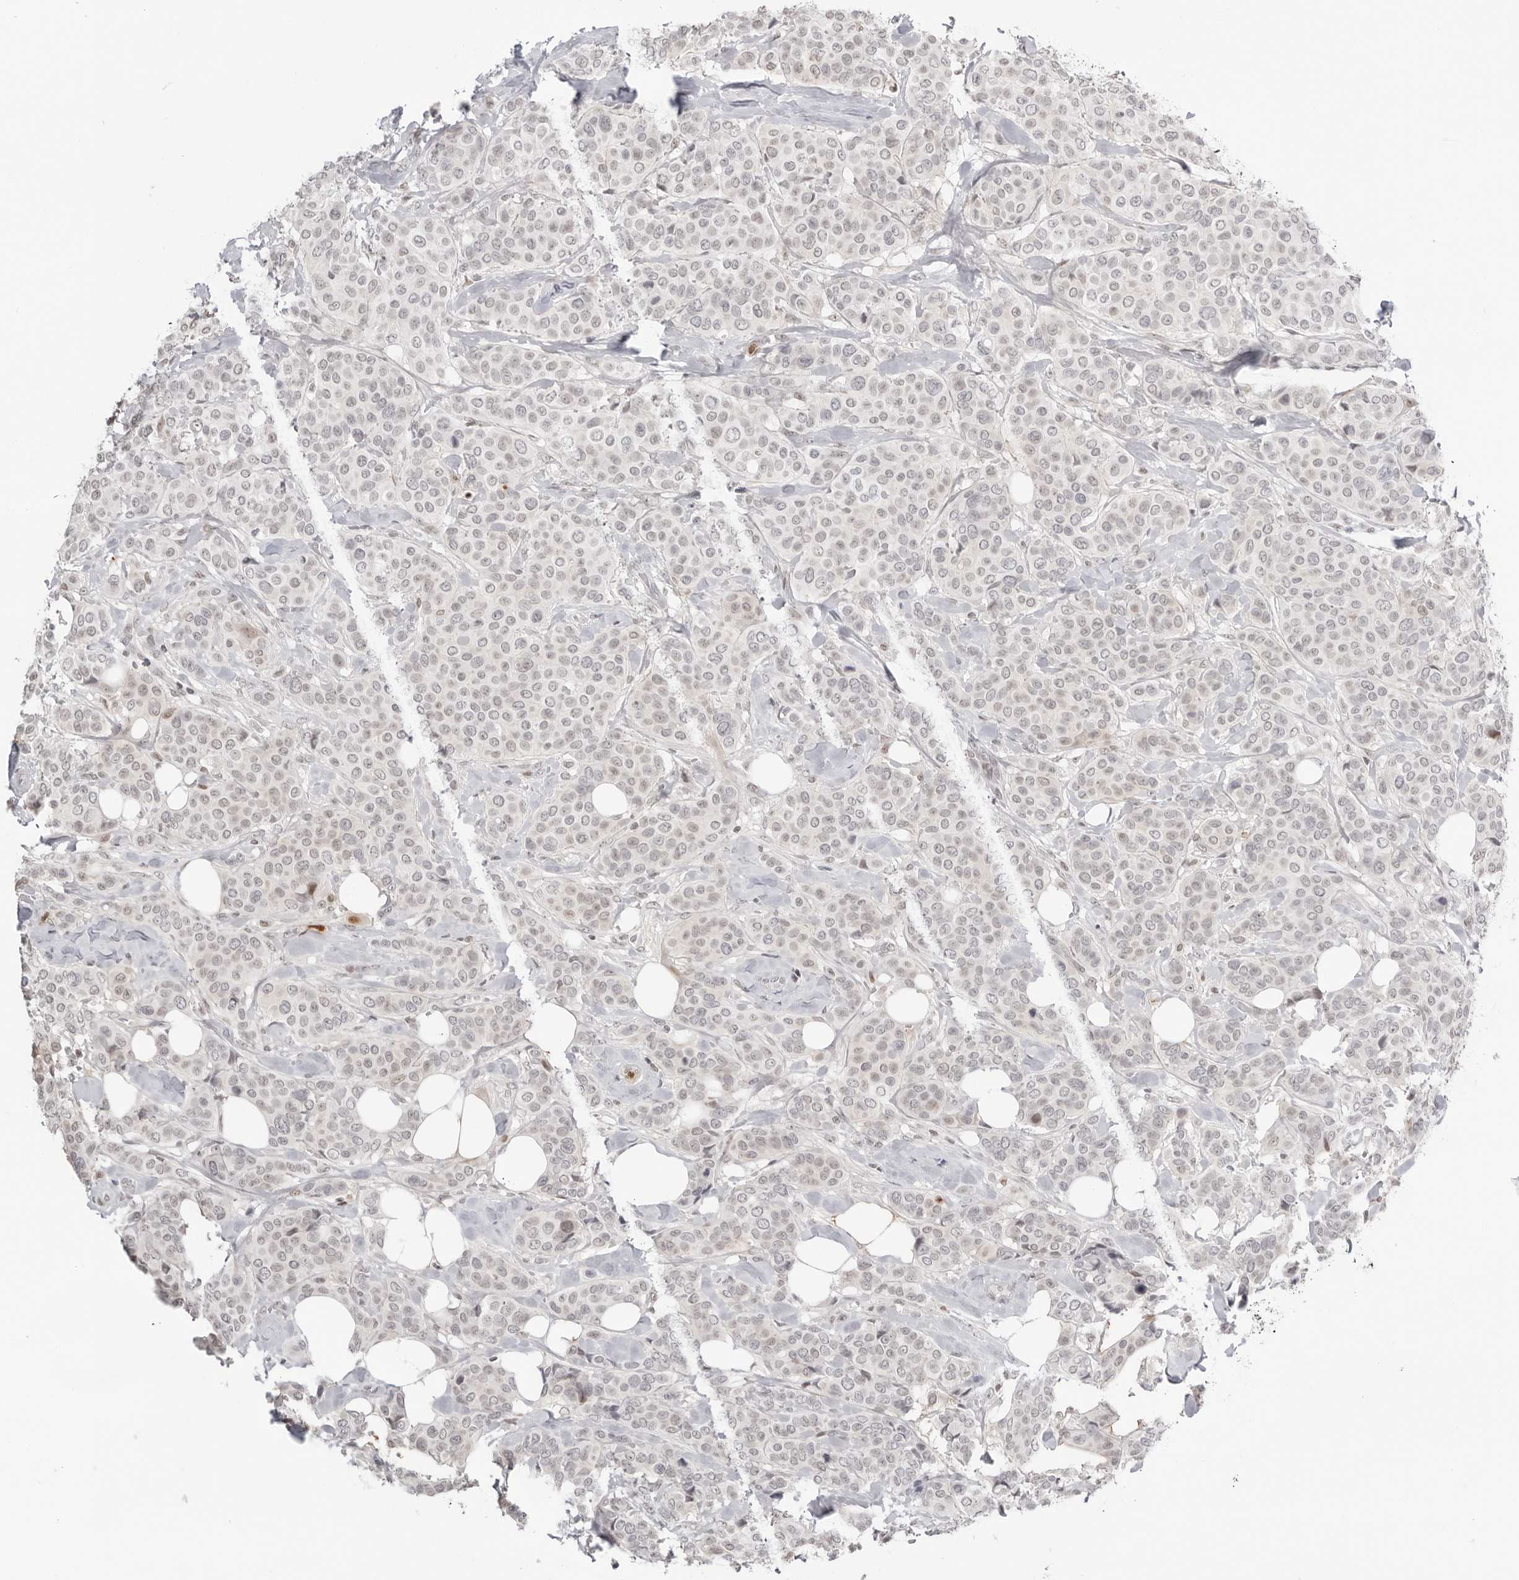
{"staining": {"intensity": "negative", "quantity": "none", "location": "none"}, "tissue": "breast cancer", "cell_type": "Tumor cells", "image_type": "cancer", "snomed": [{"axis": "morphology", "description": "Lobular carcinoma"}, {"axis": "topography", "description": "Breast"}], "caption": "Tumor cells are negative for protein expression in human lobular carcinoma (breast).", "gene": "RNF146", "patient": {"sex": "female", "age": 51}}